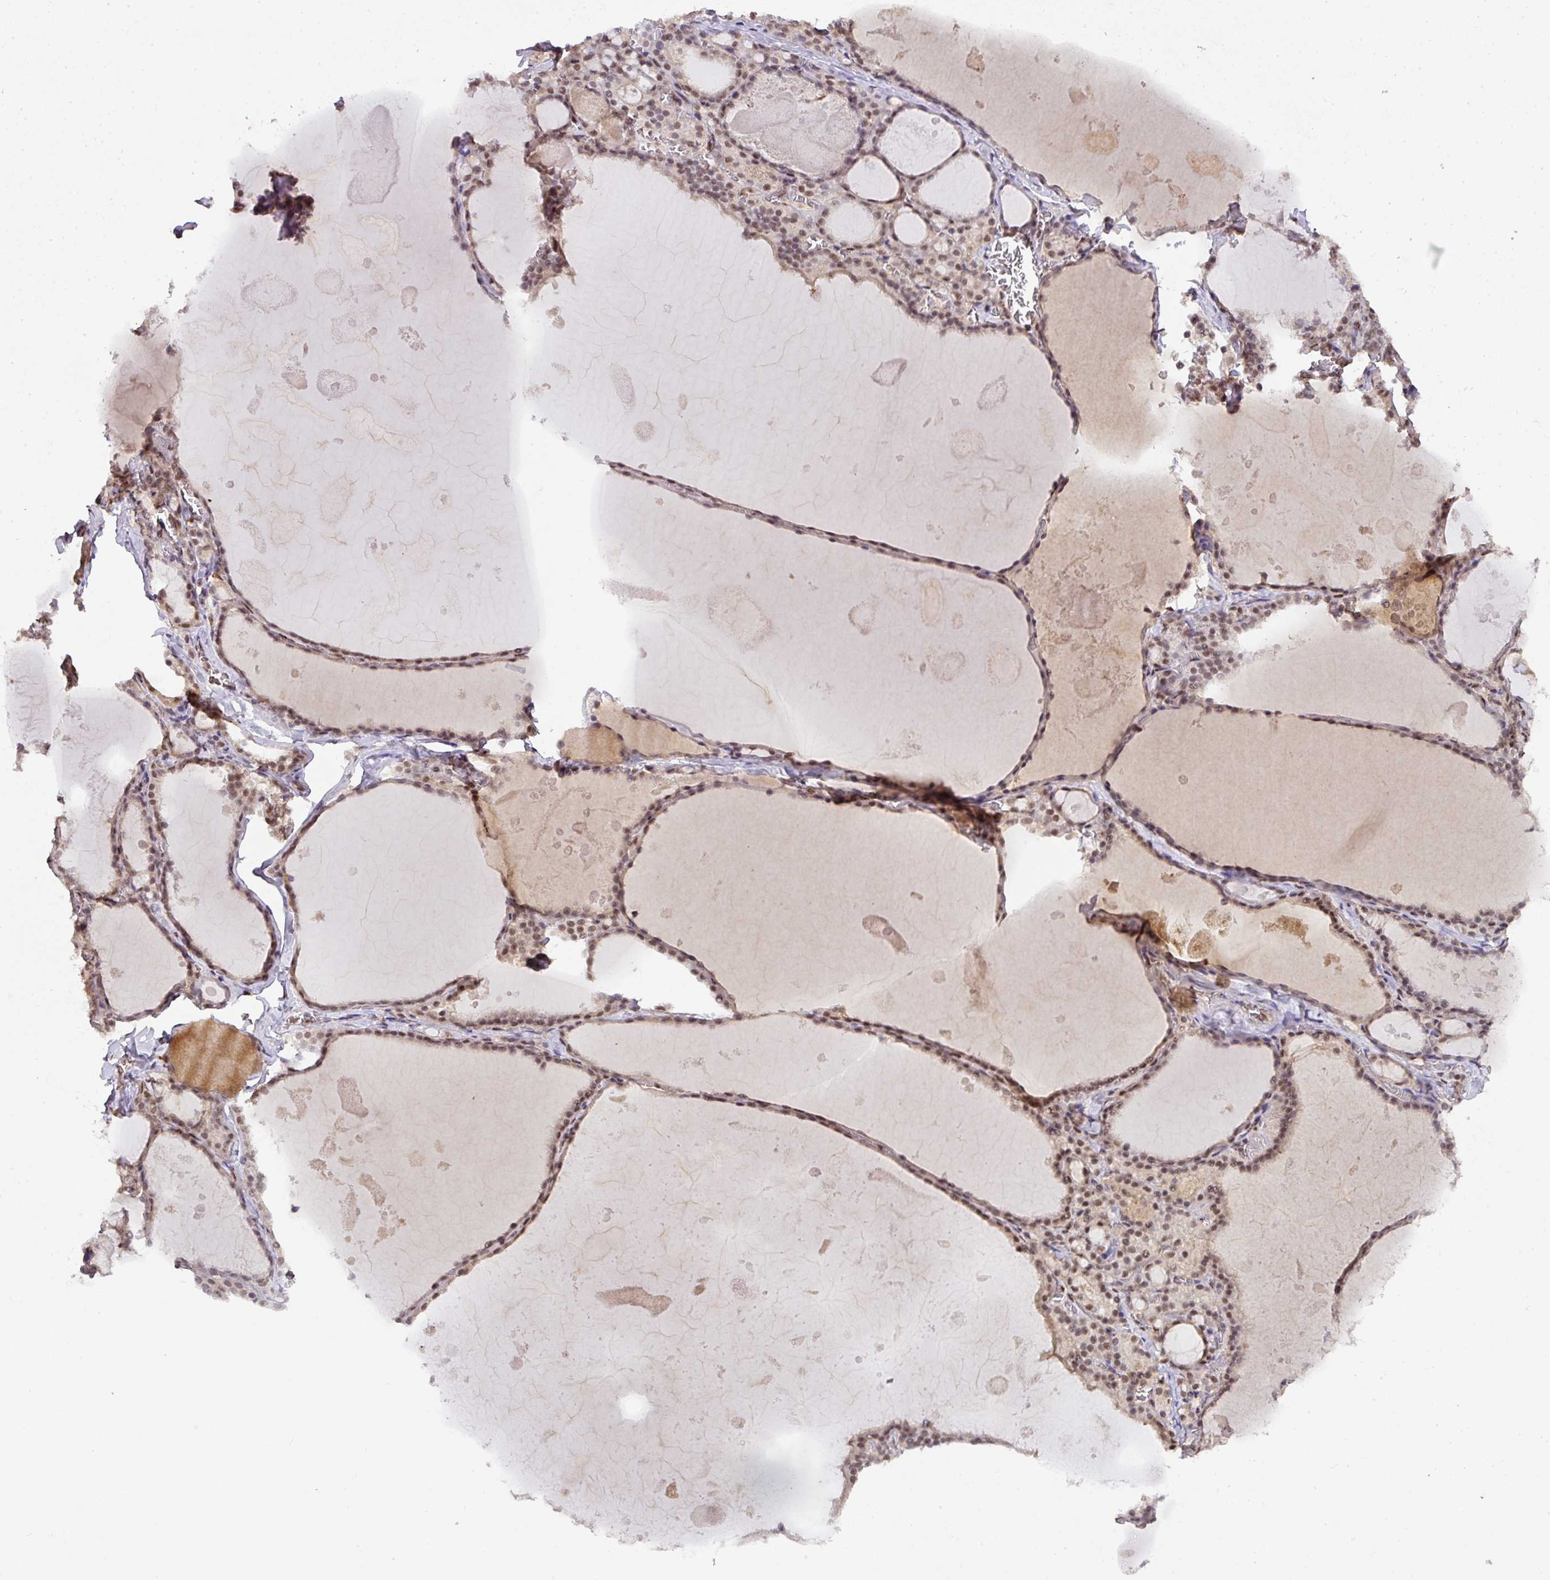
{"staining": {"intensity": "moderate", "quantity": ">75%", "location": "nuclear"}, "tissue": "thyroid gland", "cell_type": "Glandular cells", "image_type": "normal", "snomed": [{"axis": "morphology", "description": "Normal tissue, NOS"}, {"axis": "topography", "description": "Thyroid gland"}], "caption": "The photomicrograph shows a brown stain indicating the presence of a protein in the nuclear of glandular cells in thyroid gland.", "gene": "RANBP9", "patient": {"sex": "male", "age": 56}}